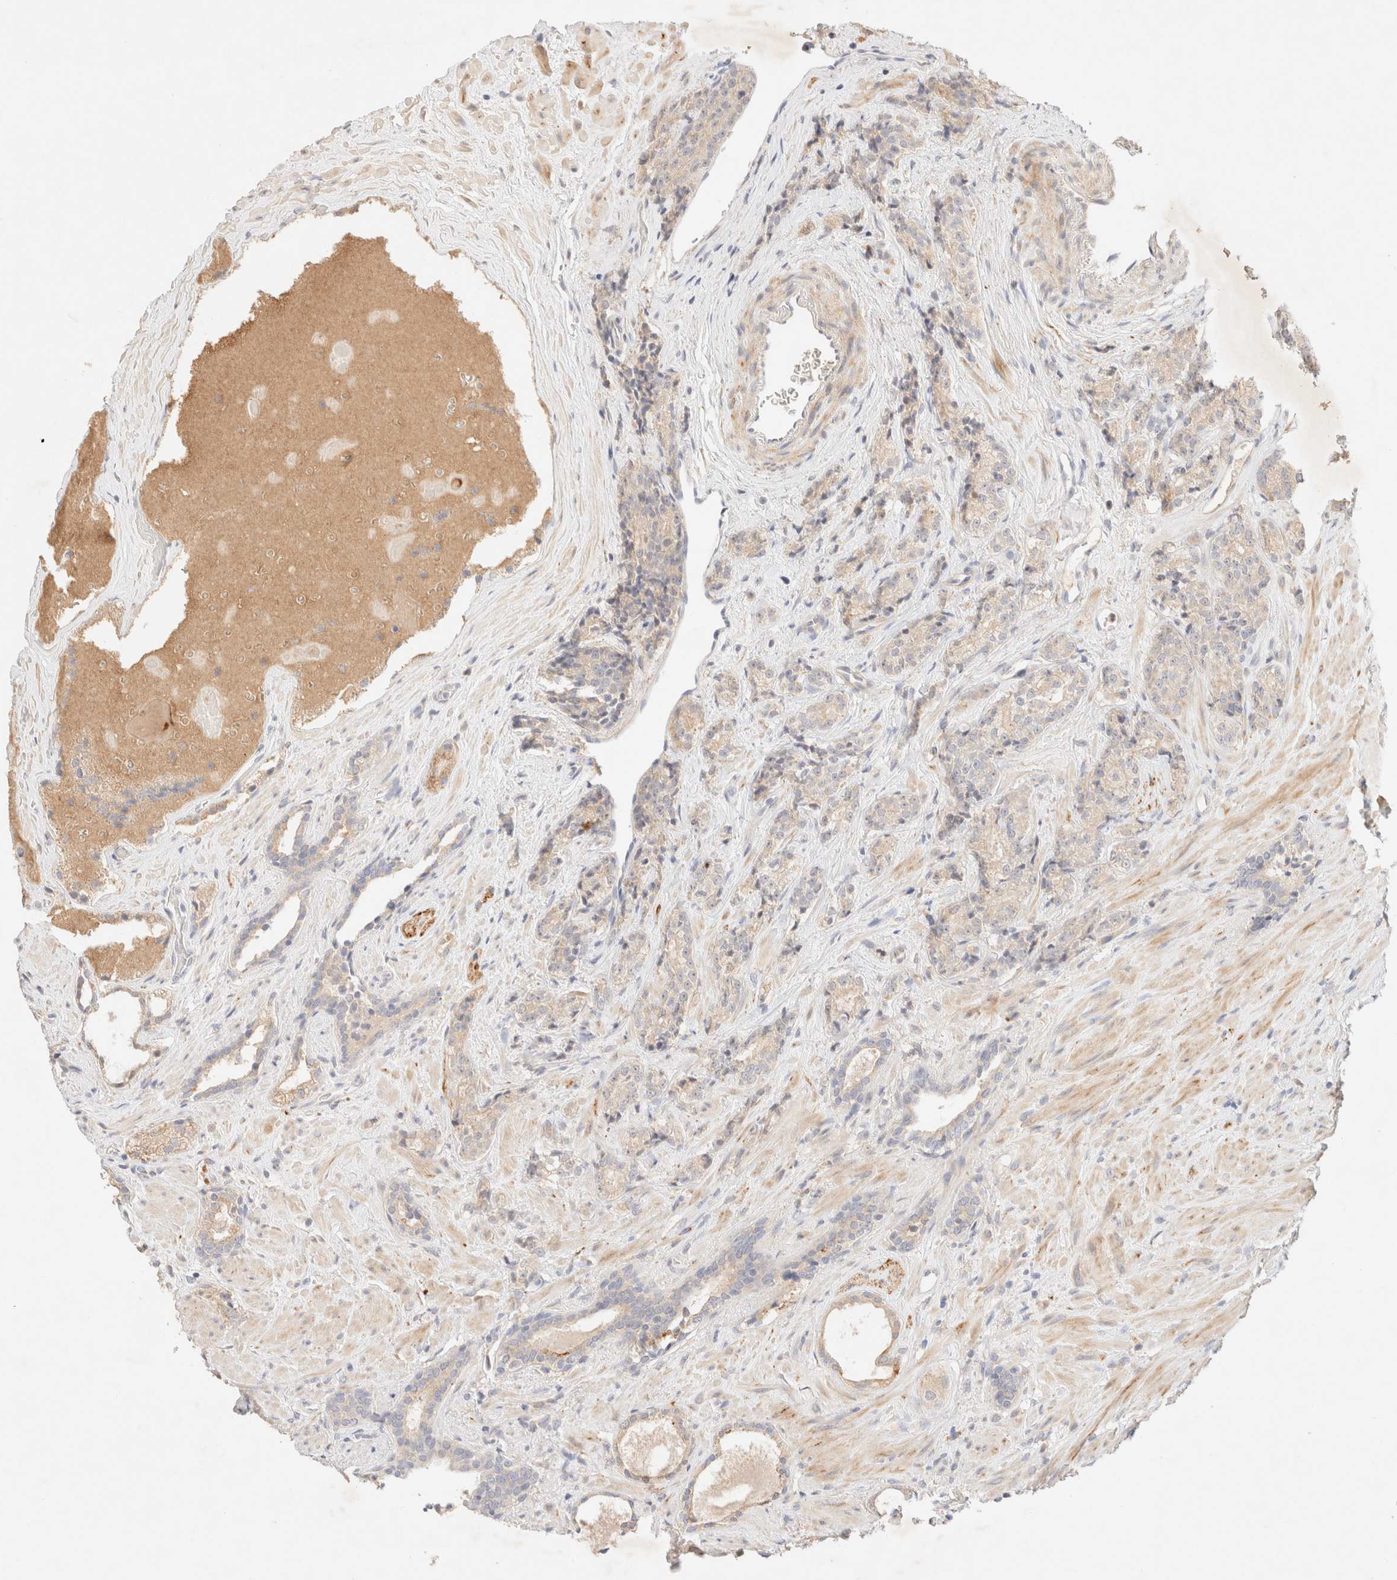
{"staining": {"intensity": "weak", "quantity": "<25%", "location": "cytoplasmic/membranous"}, "tissue": "prostate cancer", "cell_type": "Tumor cells", "image_type": "cancer", "snomed": [{"axis": "morphology", "description": "Adenocarcinoma, High grade"}, {"axis": "topography", "description": "Prostate"}], "caption": "Immunohistochemistry histopathology image of neoplastic tissue: human prostate high-grade adenocarcinoma stained with DAB displays no significant protein expression in tumor cells.", "gene": "SNTB1", "patient": {"sex": "male", "age": 71}}